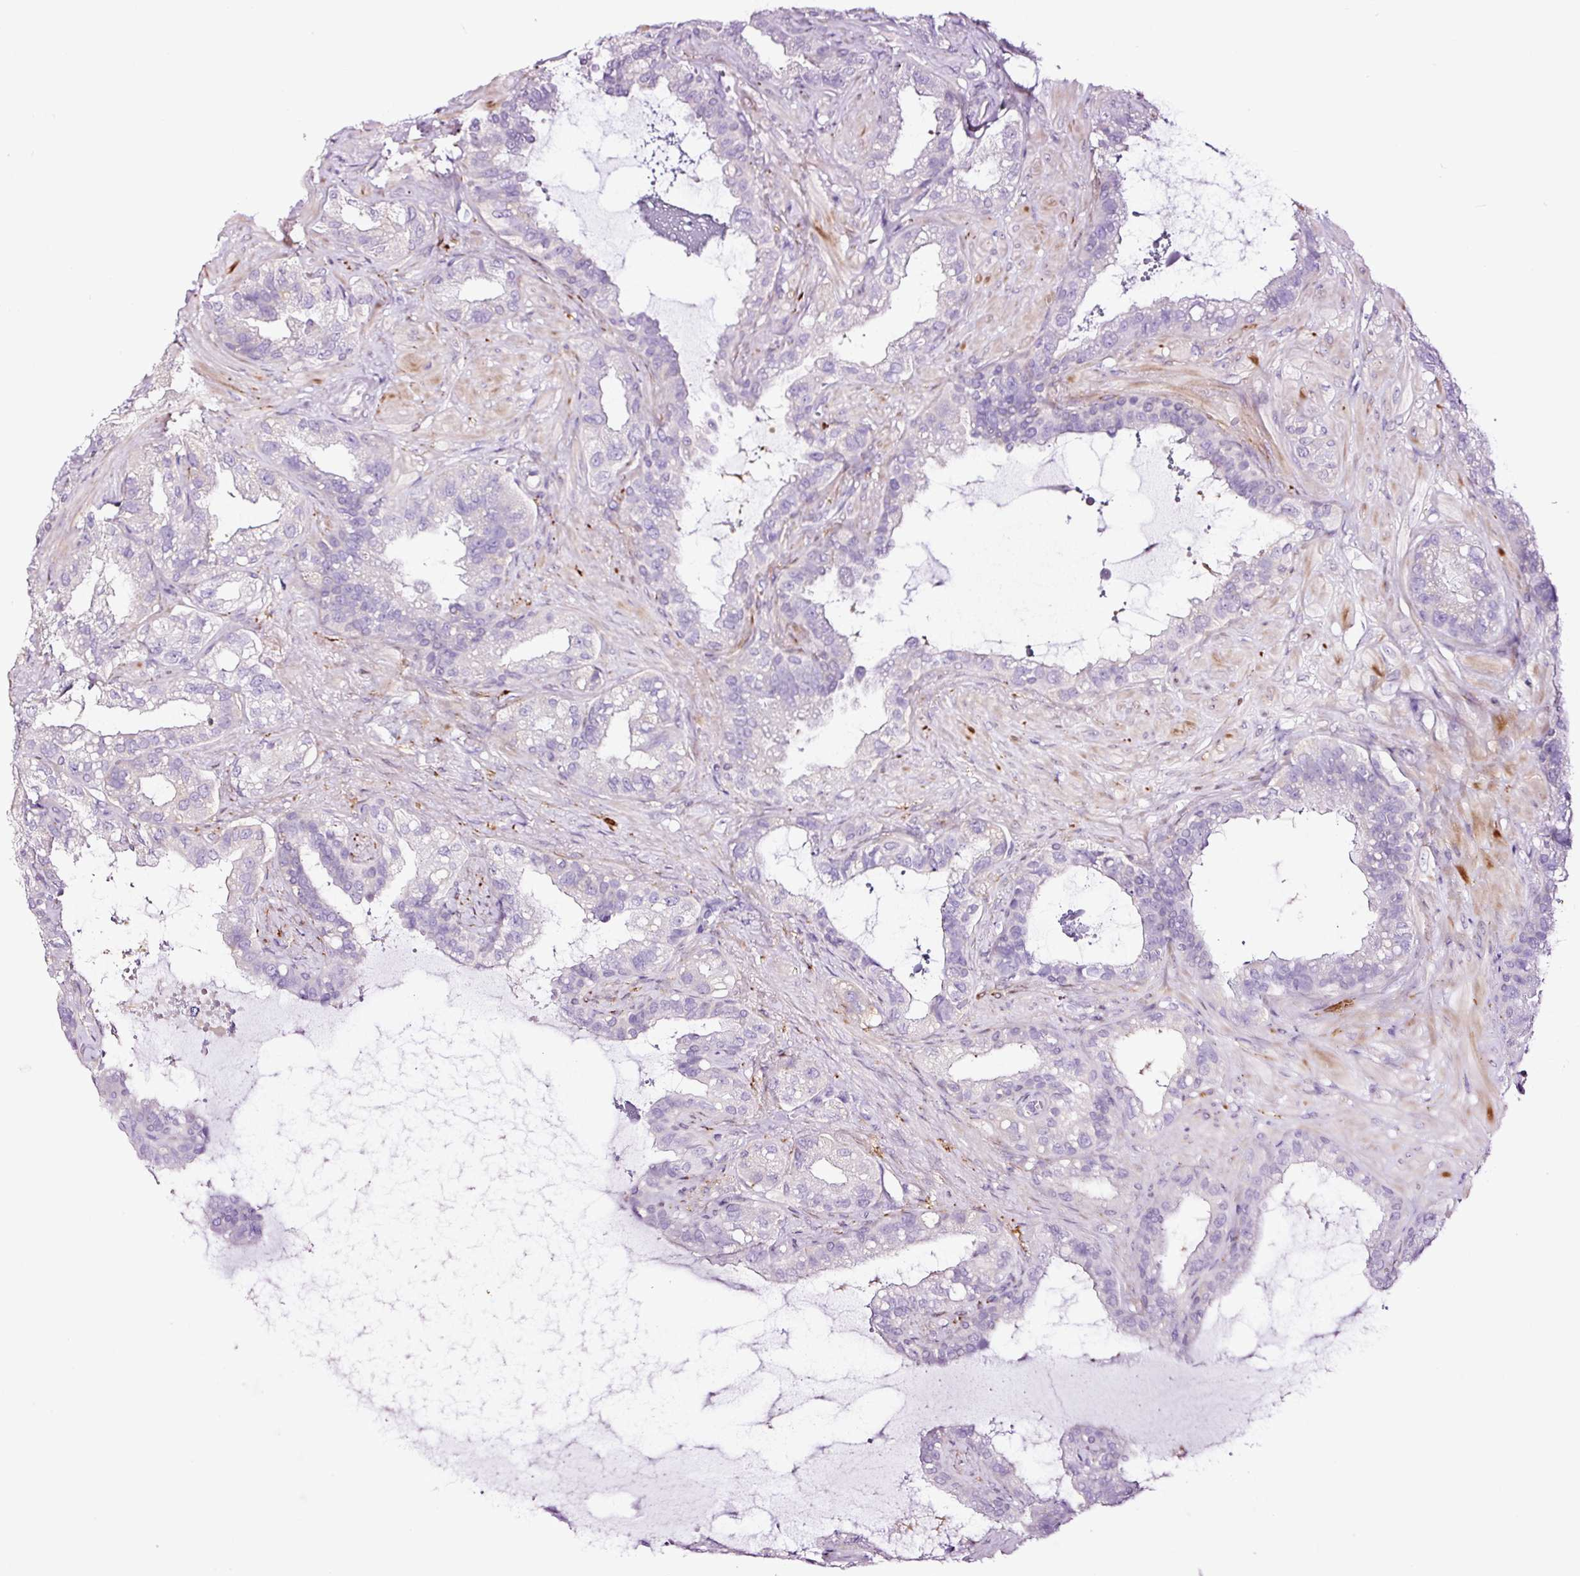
{"staining": {"intensity": "negative", "quantity": "none", "location": "none"}, "tissue": "seminal vesicle", "cell_type": "Glandular cells", "image_type": "normal", "snomed": [{"axis": "morphology", "description": "Normal tissue, NOS"}, {"axis": "topography", "description": "Seminal veicle"}, {"axis": "topography", "description": "Peripheral nerve tissue"}], "caption": "The histopathology image demonstrates no significant positivity in glandular cells of seminal vesicle.", "gene": "PAM", "patient": {"sex": "male", "age": 76}}